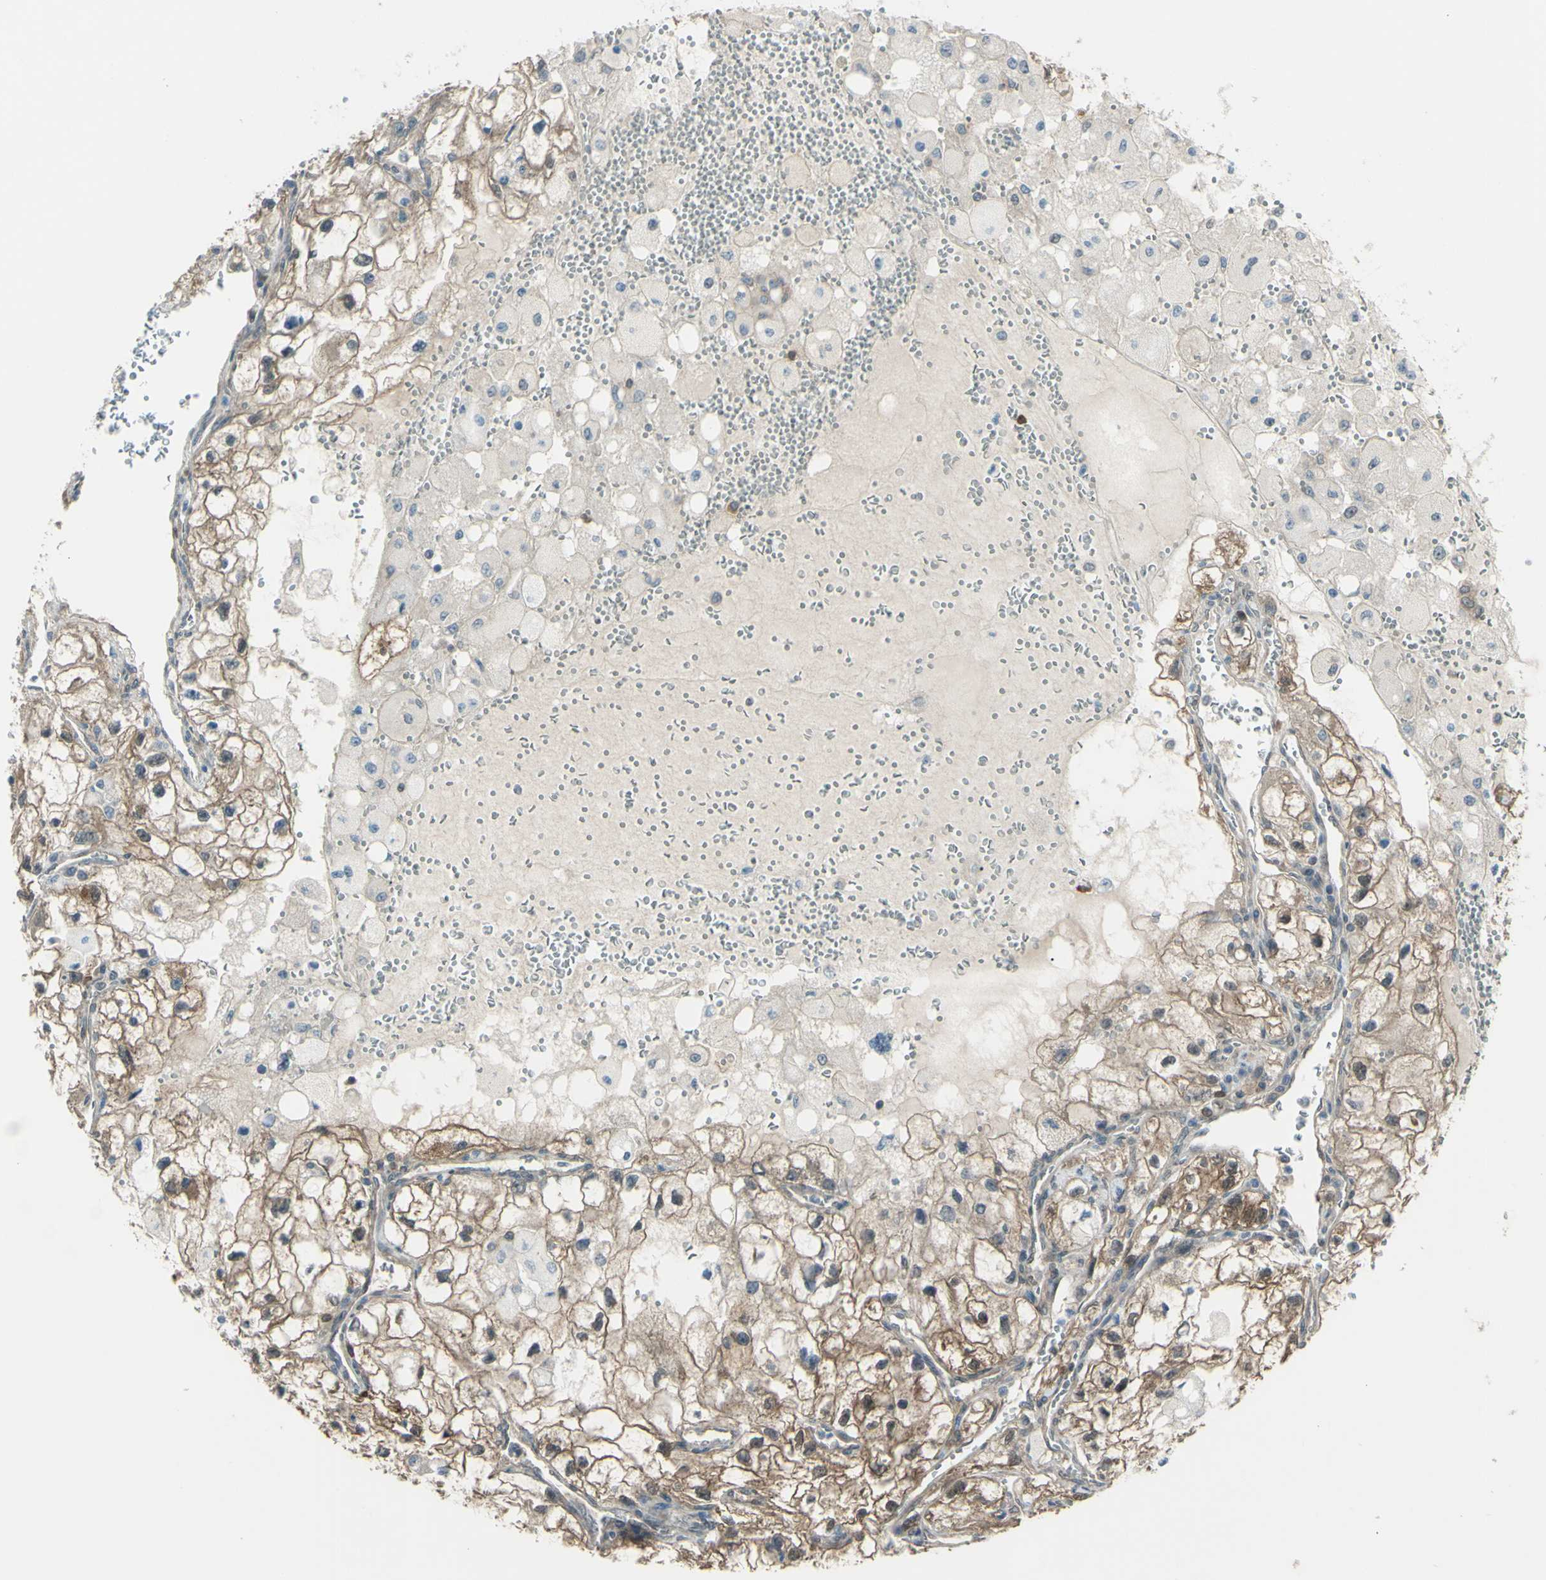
{"staining": {"intensity": "weak", "quantity": ">75%", "location": "cytoplasmic/membranous"}, "tissue": "renal cancer", "cell_type": "Tumor cells", "image_type": "cancer", "snomed": [{"axis": "morphology", "description": "Adenocarcinoma, NOS"}, {"axis": "topography", "description": "Kidney"}], "caption": "A low amount of weak cytoplasmic/membranous expression is present in about >75% of tumor cells in renal cancer (adenocarcinoma) tissue.", "gene": "YWHAQ", "patient": {"sex": "female", "age": 70}}